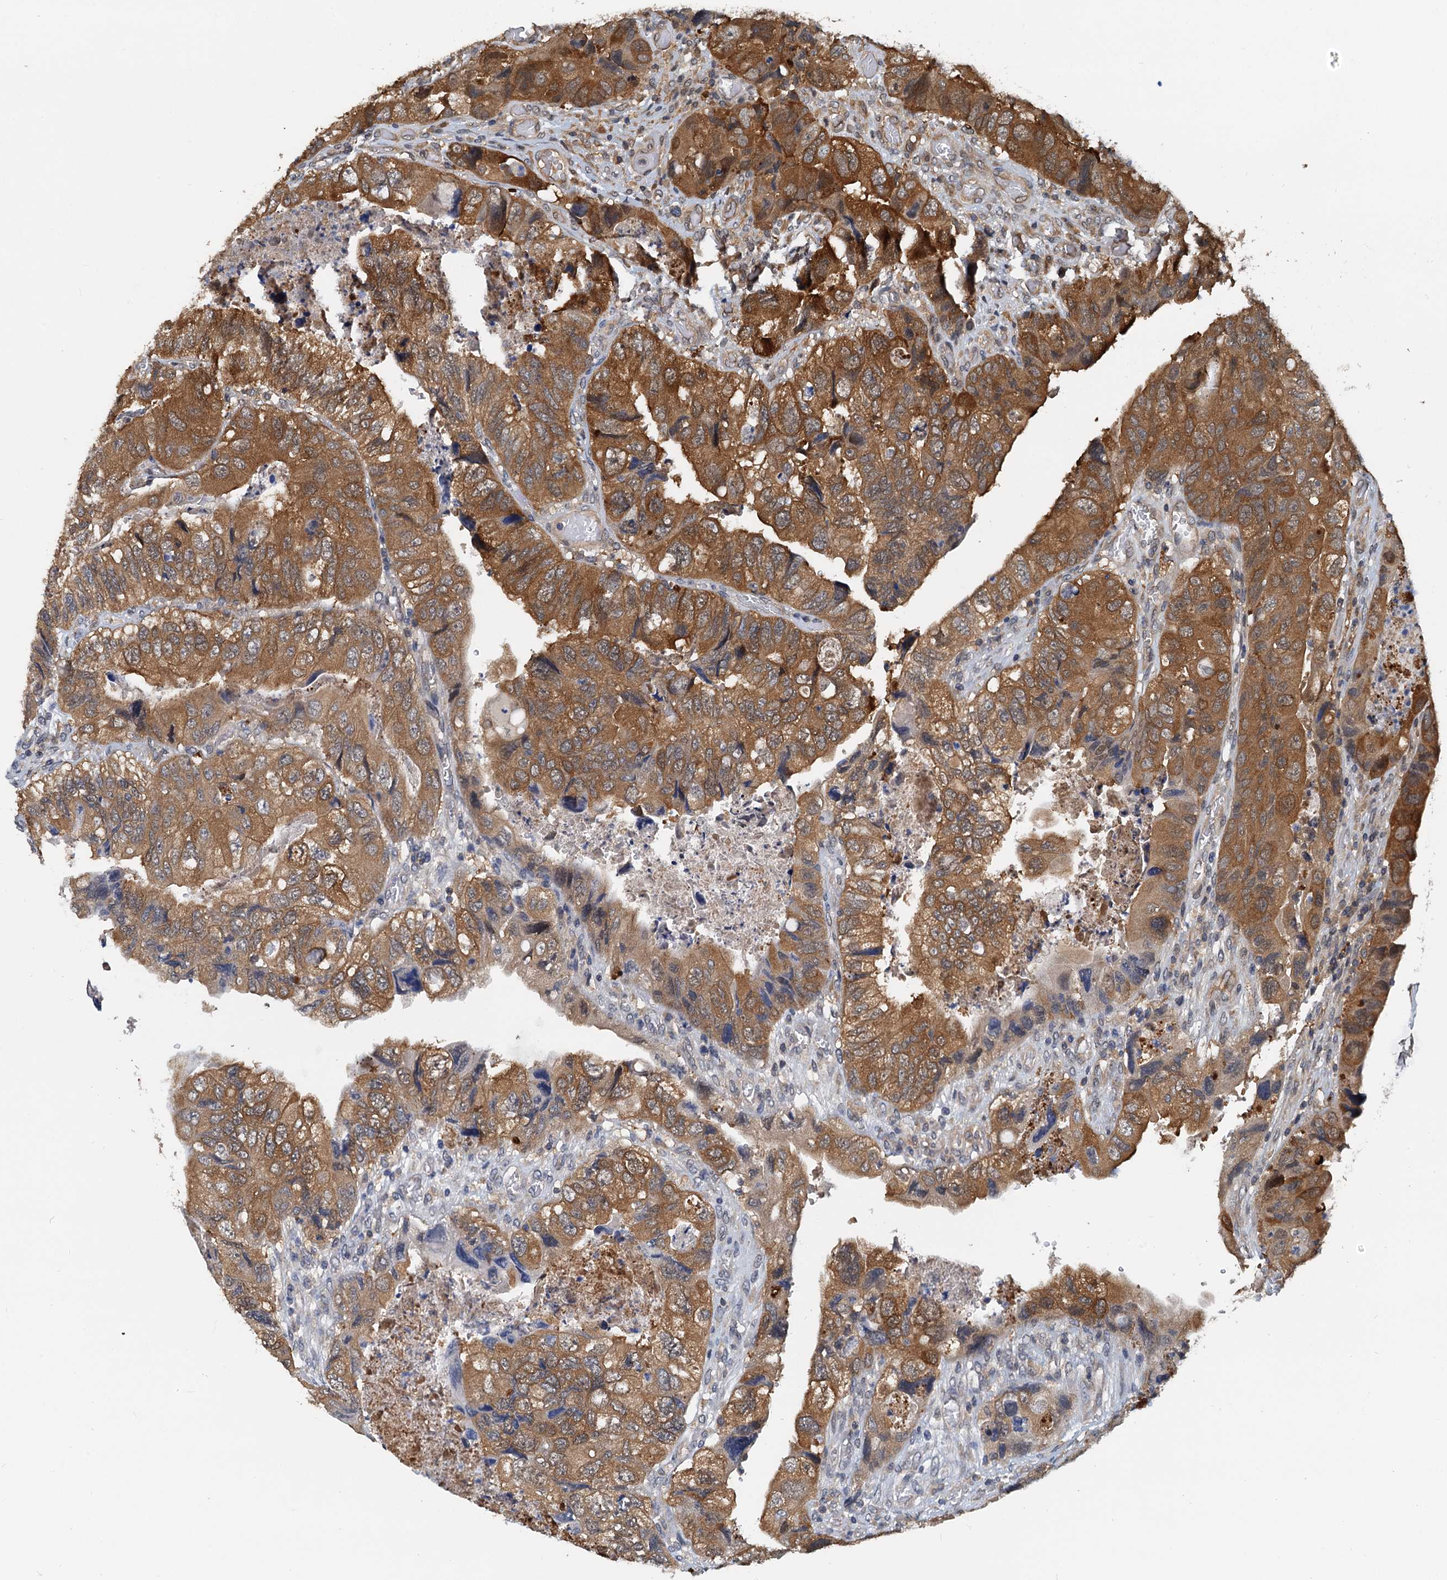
{"staining": {"intensity": "moderate", "quantity": ">75%", "location": "cytoplasmic/membranous"}, "tissue": "colorectal cancer", "cell_type": "Tumor cells", "image_type": "cancer", "snomed": [{"axis": "morphology", "description": "Adenocarcinoma, NOS"}, {"axis": "topography", "description": "Rectum"}], "caption": "An image showing moderate cytoplasmic/membranous expression in about >75% of tumor cells in adenocarcinoma (colorectal), as visualized by brown immunohistochemical staining.", "gene": "PTGES3", "patient": {"sex": "male", "age": 63}}